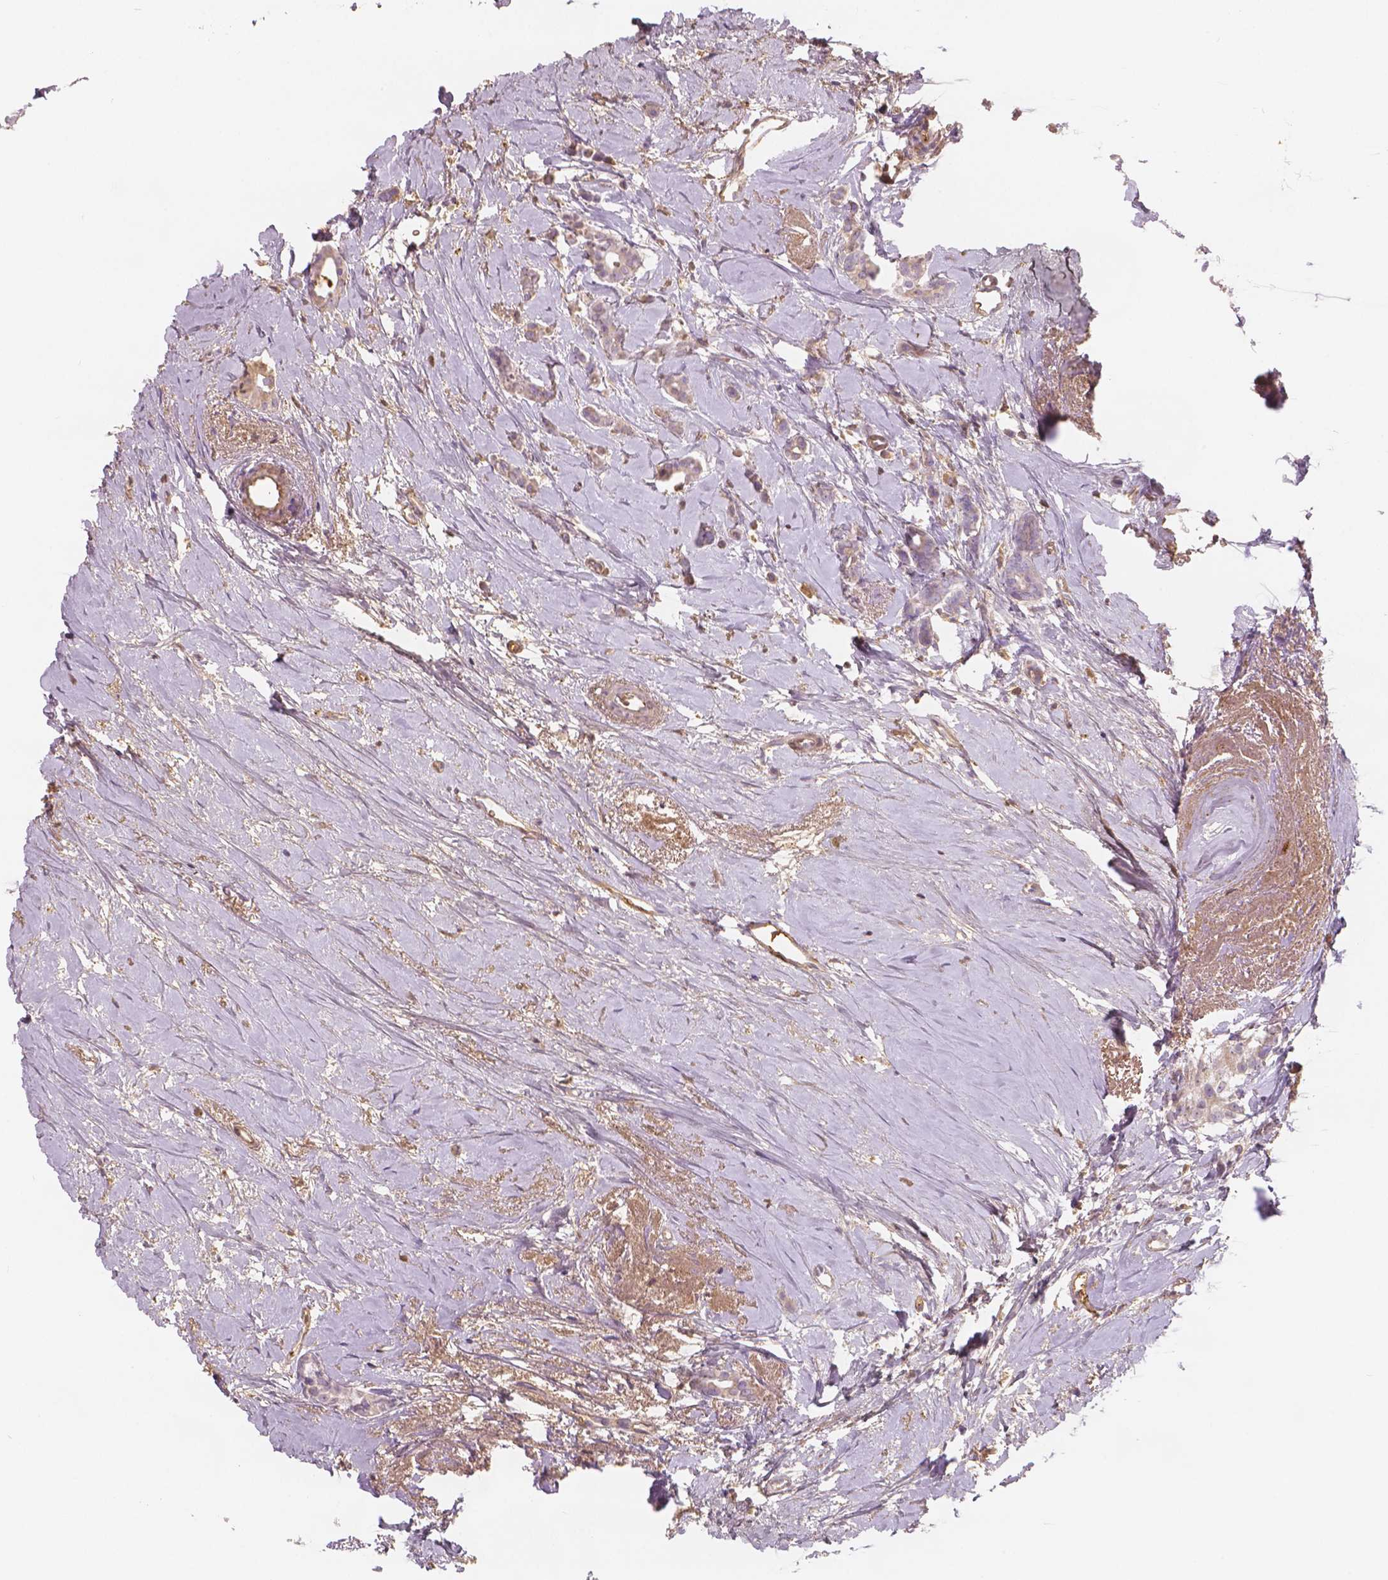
{"staining": {"intensity": "weak", "quantity": "<25%", "location": "cytoplasmic/membranous"}, "tissue": "breast cancer", "cell_type": "Tumor cells", "image_type": "cancer", "snomed": [{"axis": "morphology", "description": "Duct carcinoma"}, {"axis": "topography", "description": "Breast"}], "caption": "This is an immunohistochemistry micrograph of human breast cancer (intraductal carcinoma). There is no positivity in tumor cells.", "gene": "APOA4", "patient": {"sex": "female", "age": 40}}